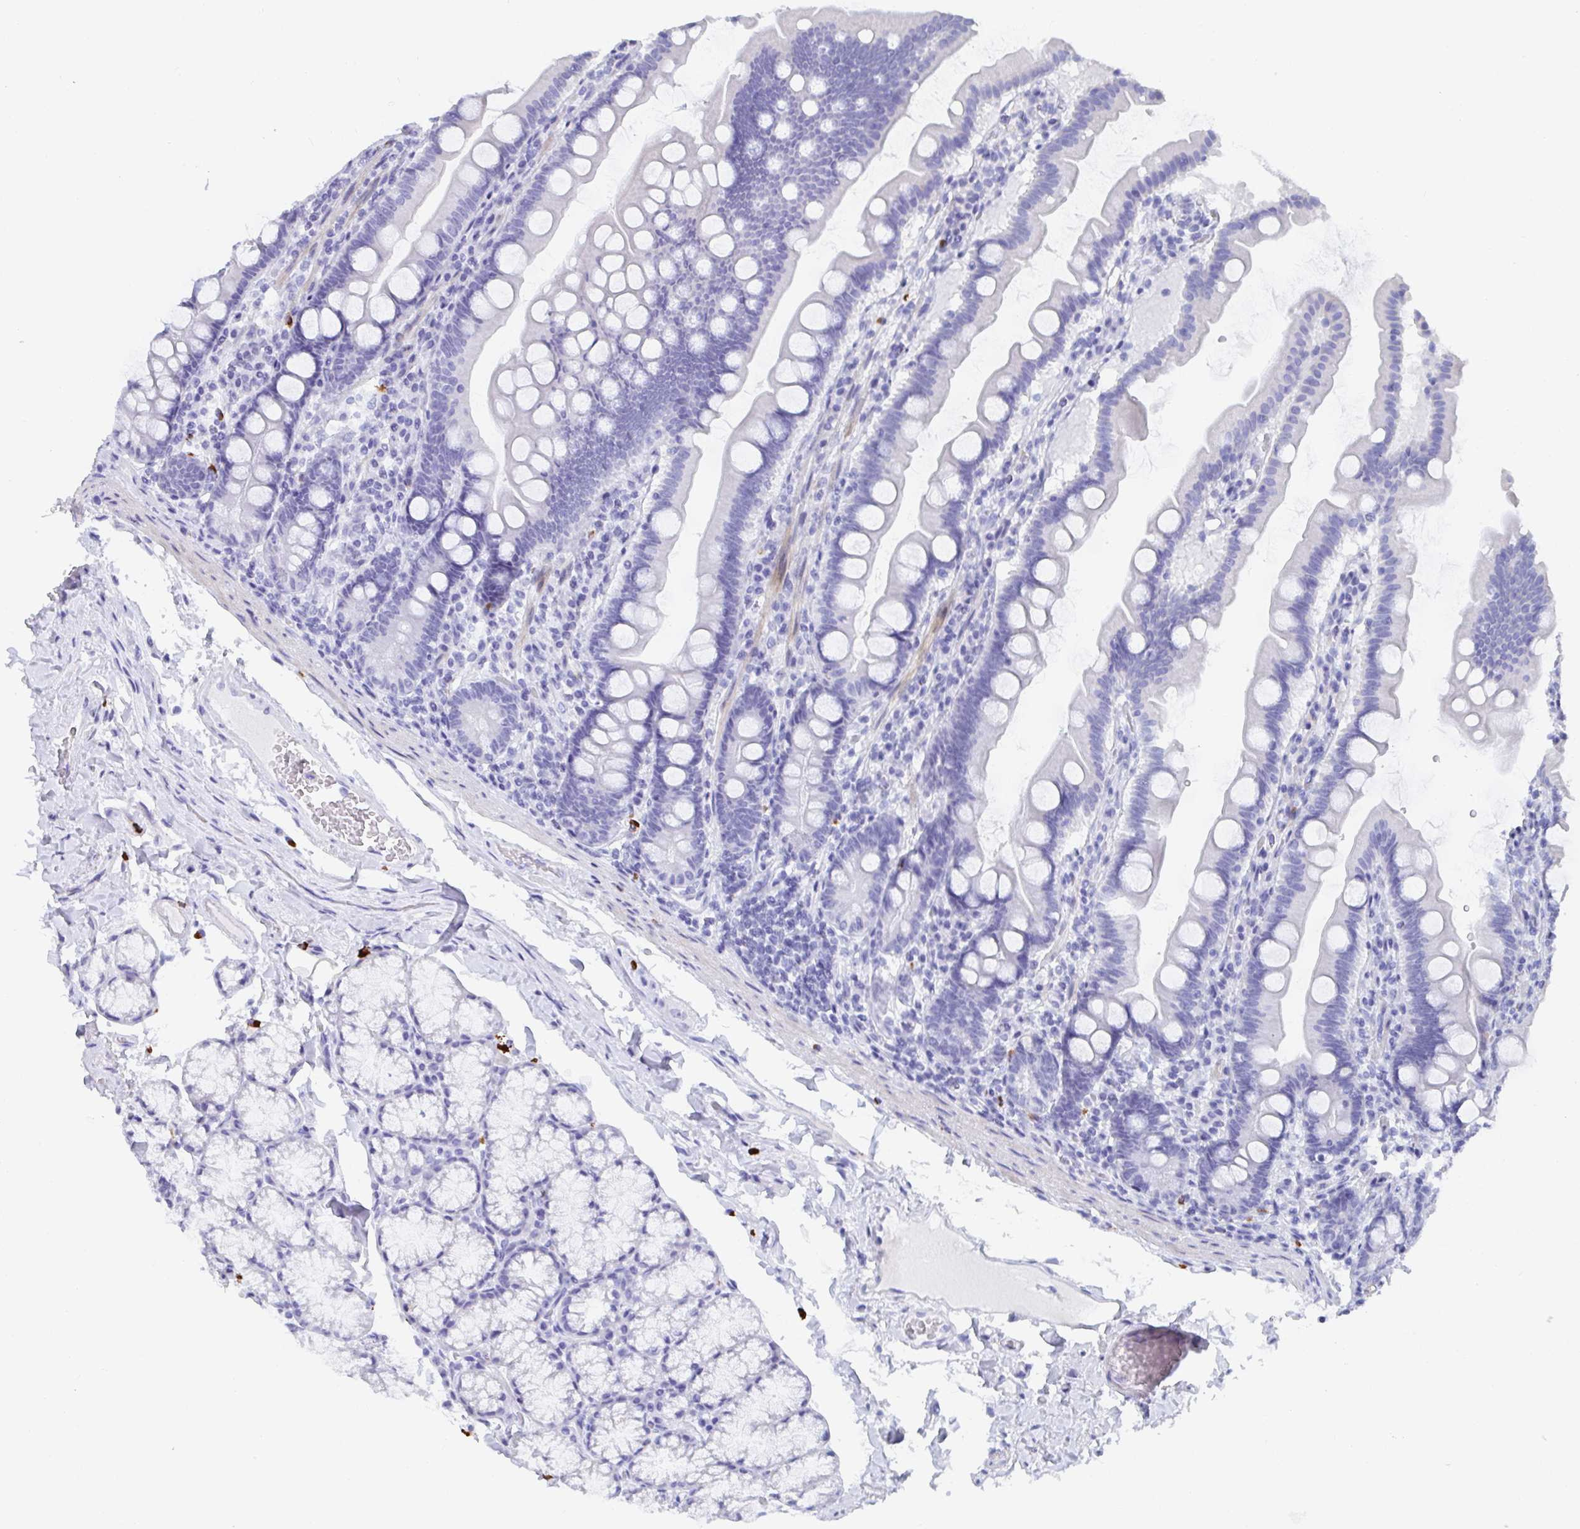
{"staining": {"intensity": "negative", "quantity": "none", "location": "none"}, "tissue": "duodenum", "cell_type": "Glandular cells", "image_type": "normal", "snomed": [{"axis": "morphology", "description": "Normal tissue, NOS"}, {"axis": "topography", "description": "Duodenum"}], "caption": "Histopathology image shows no significant protein positivity in glandular cells of benign duodenum.", "gene": "GRIA1", "patient": {"sex": "female", "age": 67}}